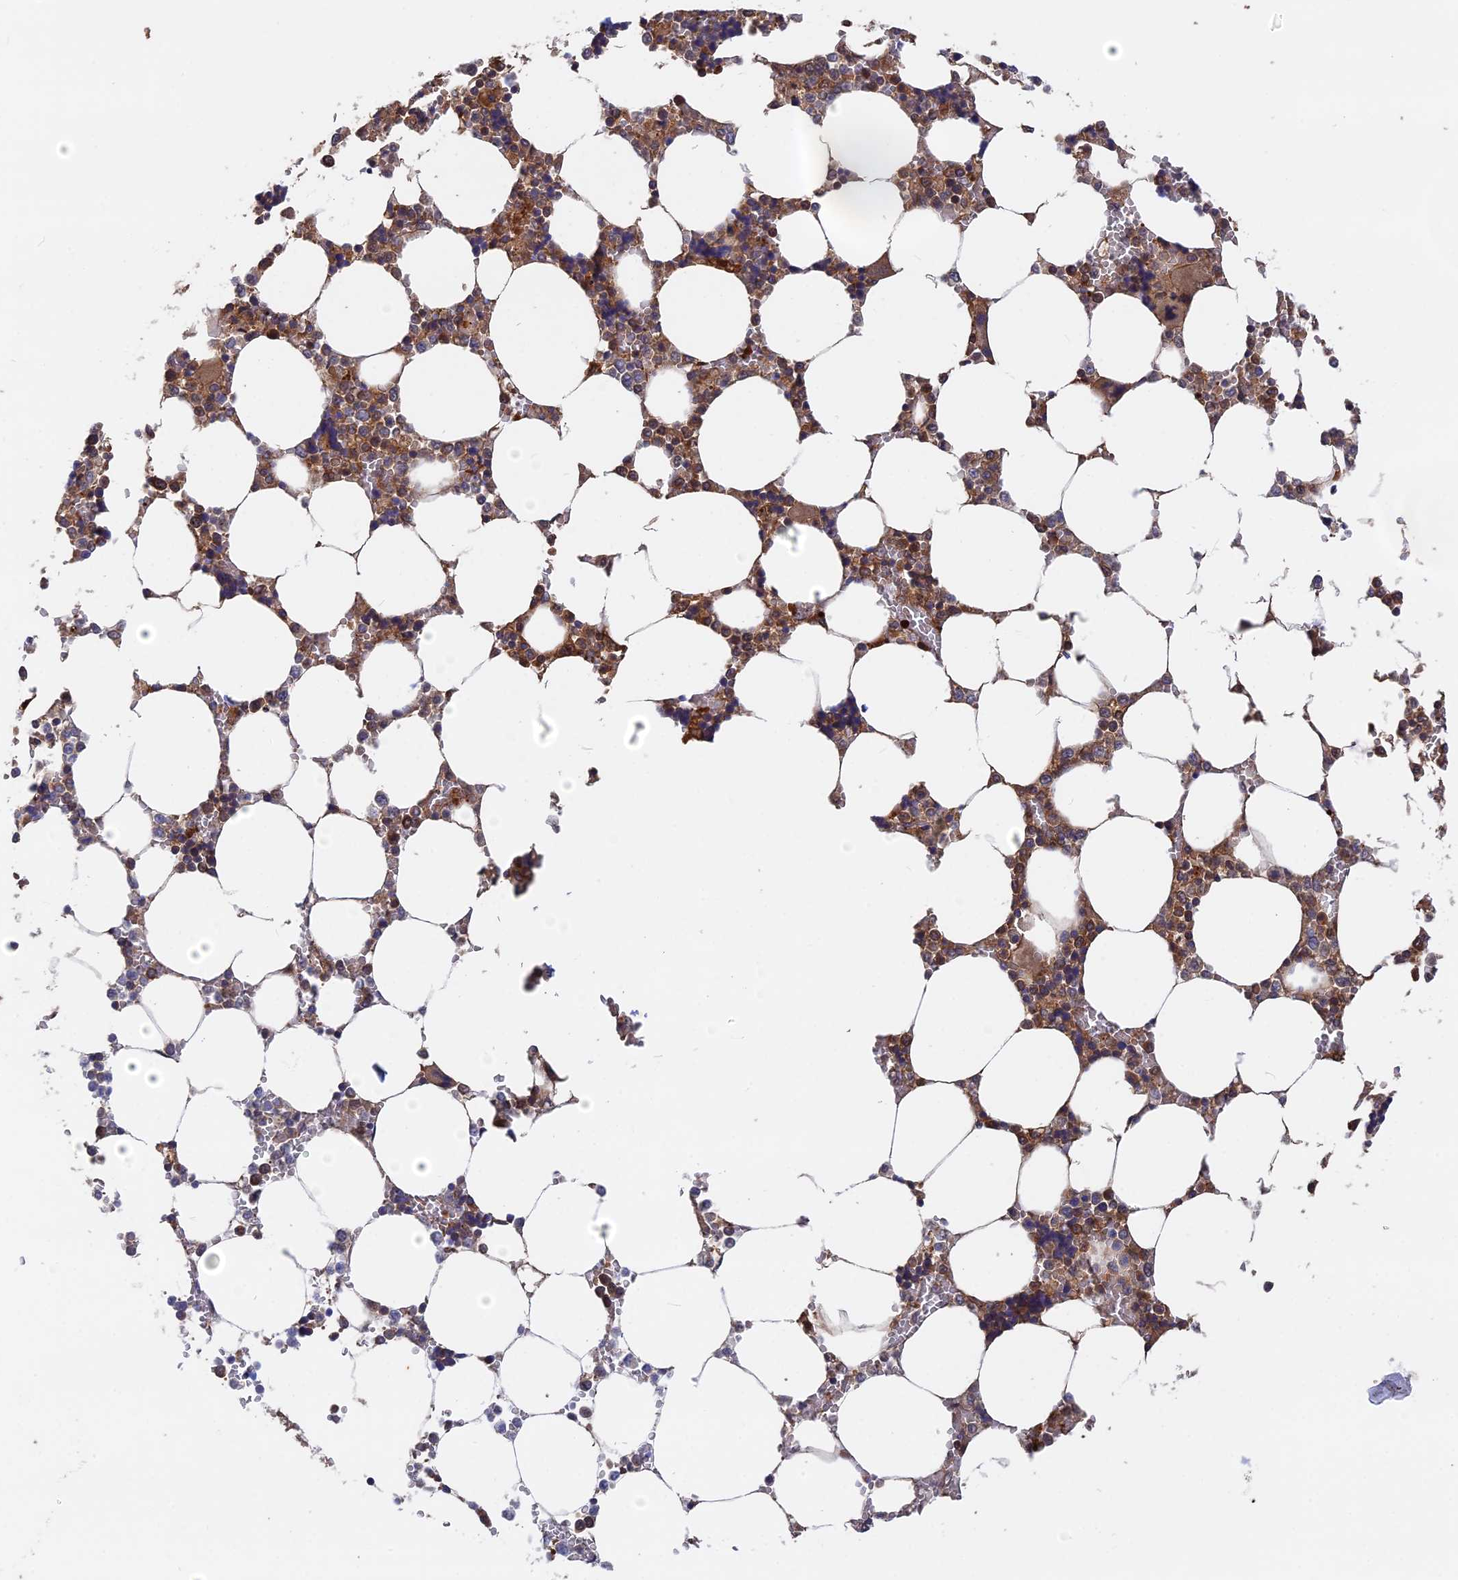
{"staining": {"intensity": "moderate", "quantity": "25%-75%", "location": "cytoplasmic/membranous"}, "tissue": "bone marrow", "cell_type": "Hematopoietic cells", "image_type": "normal", "snomed": [{"axis": "morphology", "description": "Normal tissue, NOS"}, {"axis": "topography", "description": "Bone marrow"}], "caption": "Moderate cytoplasmic/membranous protein positivity is appreciated in approximately 25%-75% of hematopoietic cells in bone marrow.", "gene": "BLVRA", "patient": {"sex": "male", "age": 64}}